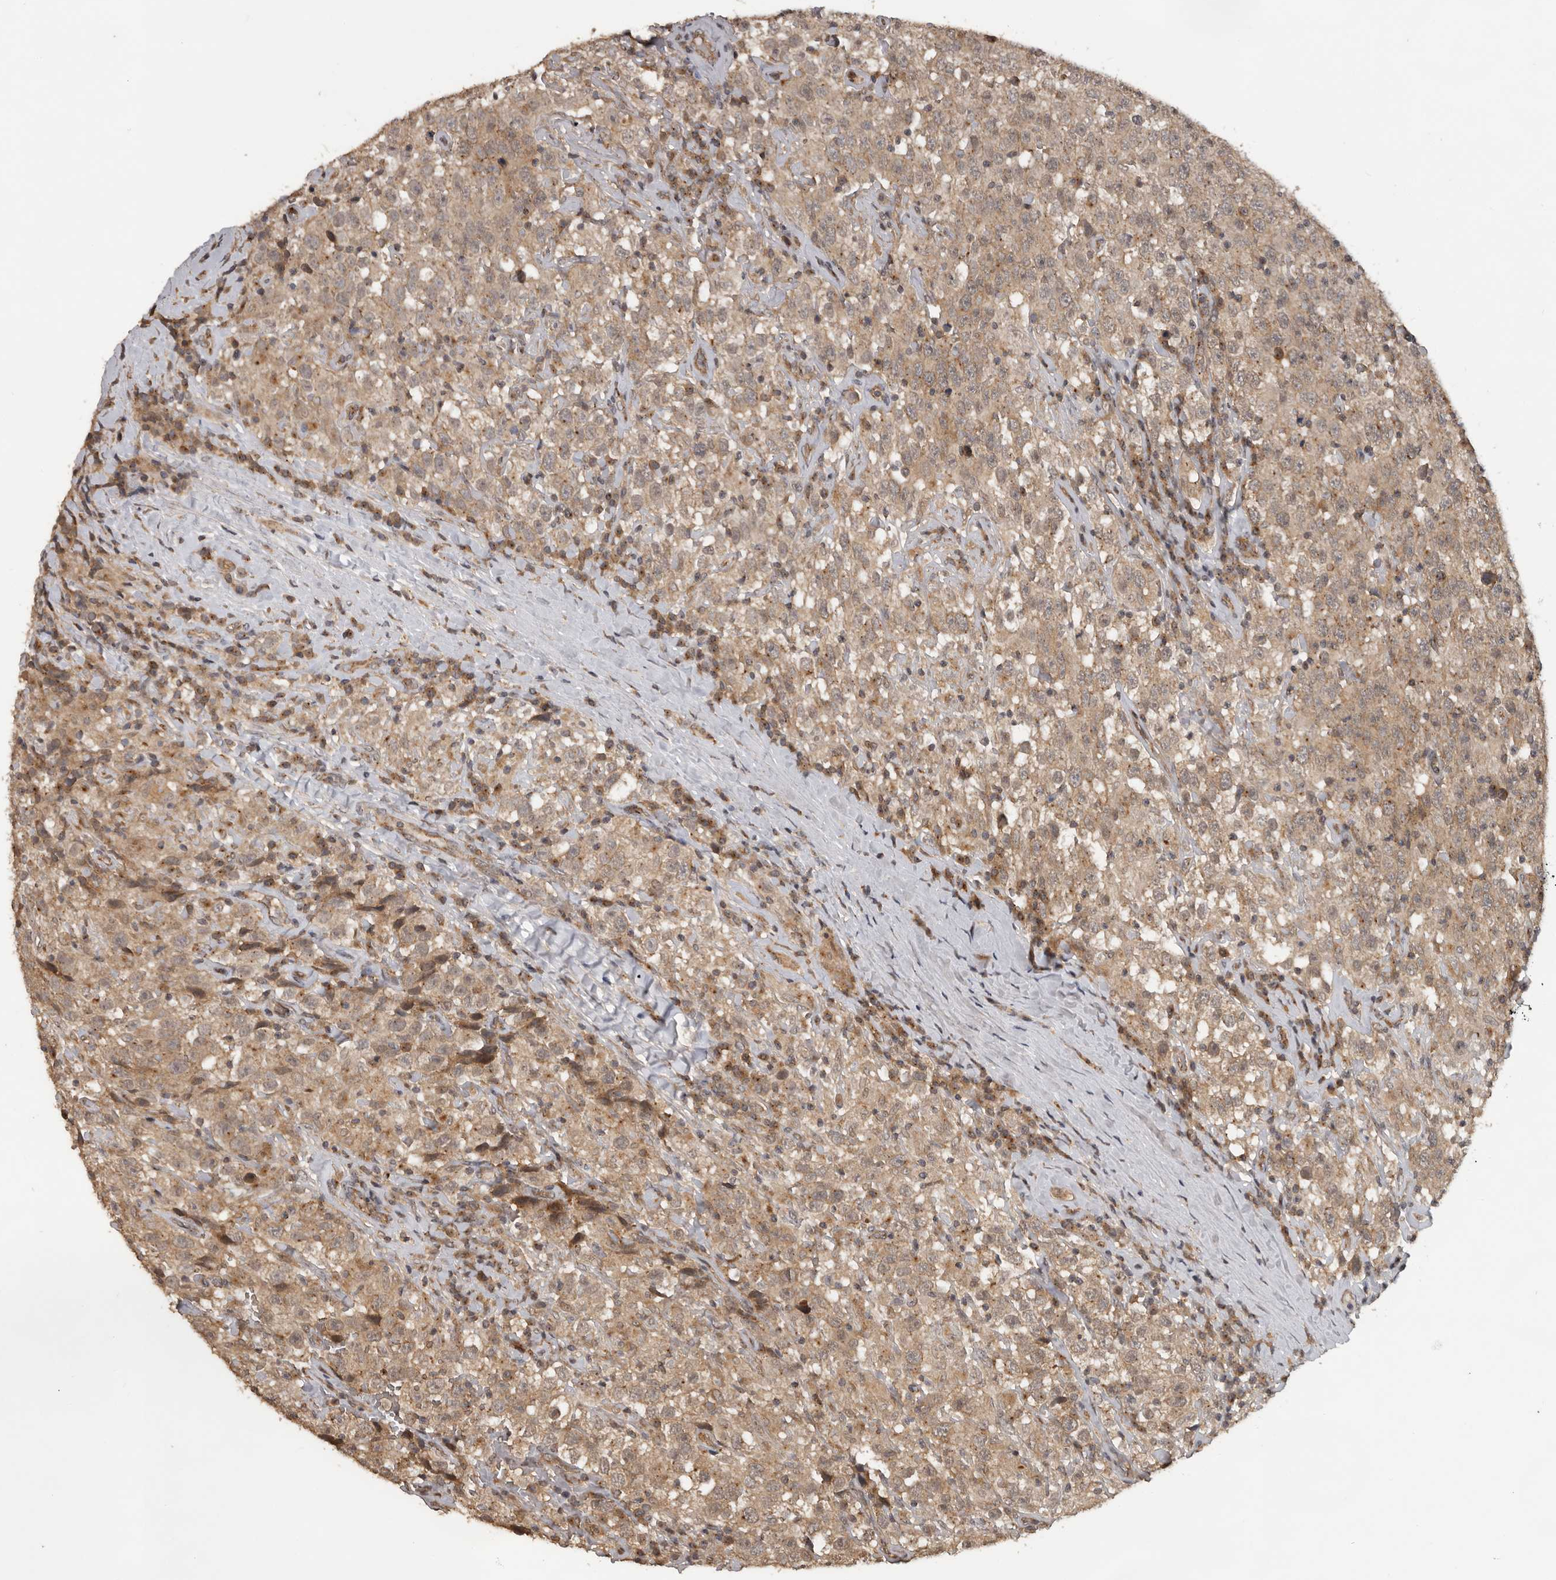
{"staining": {"intensity": "moderate", "quantity": ">75%", "location": "cytoplasmic/membranous"}, "tissue": "testis cancer", "cell_type": "Tumor cells", "image_type": "cancer", "snomed": [{"axis": "morphology", "description": "Seminoma, NOS"}, {"axis": "topography", "description": "Testis"}], "caption": "The histopathology image reveals staining of seminoma (testis), revealing moderate cytoplasmic/membranous protein expression (brown color) within tumor cells. (DAB IHC, brown staining for protein, blue staining for nuclei).", "gene": "CEP350", "patient": {"sex": "male", "age": 41}}